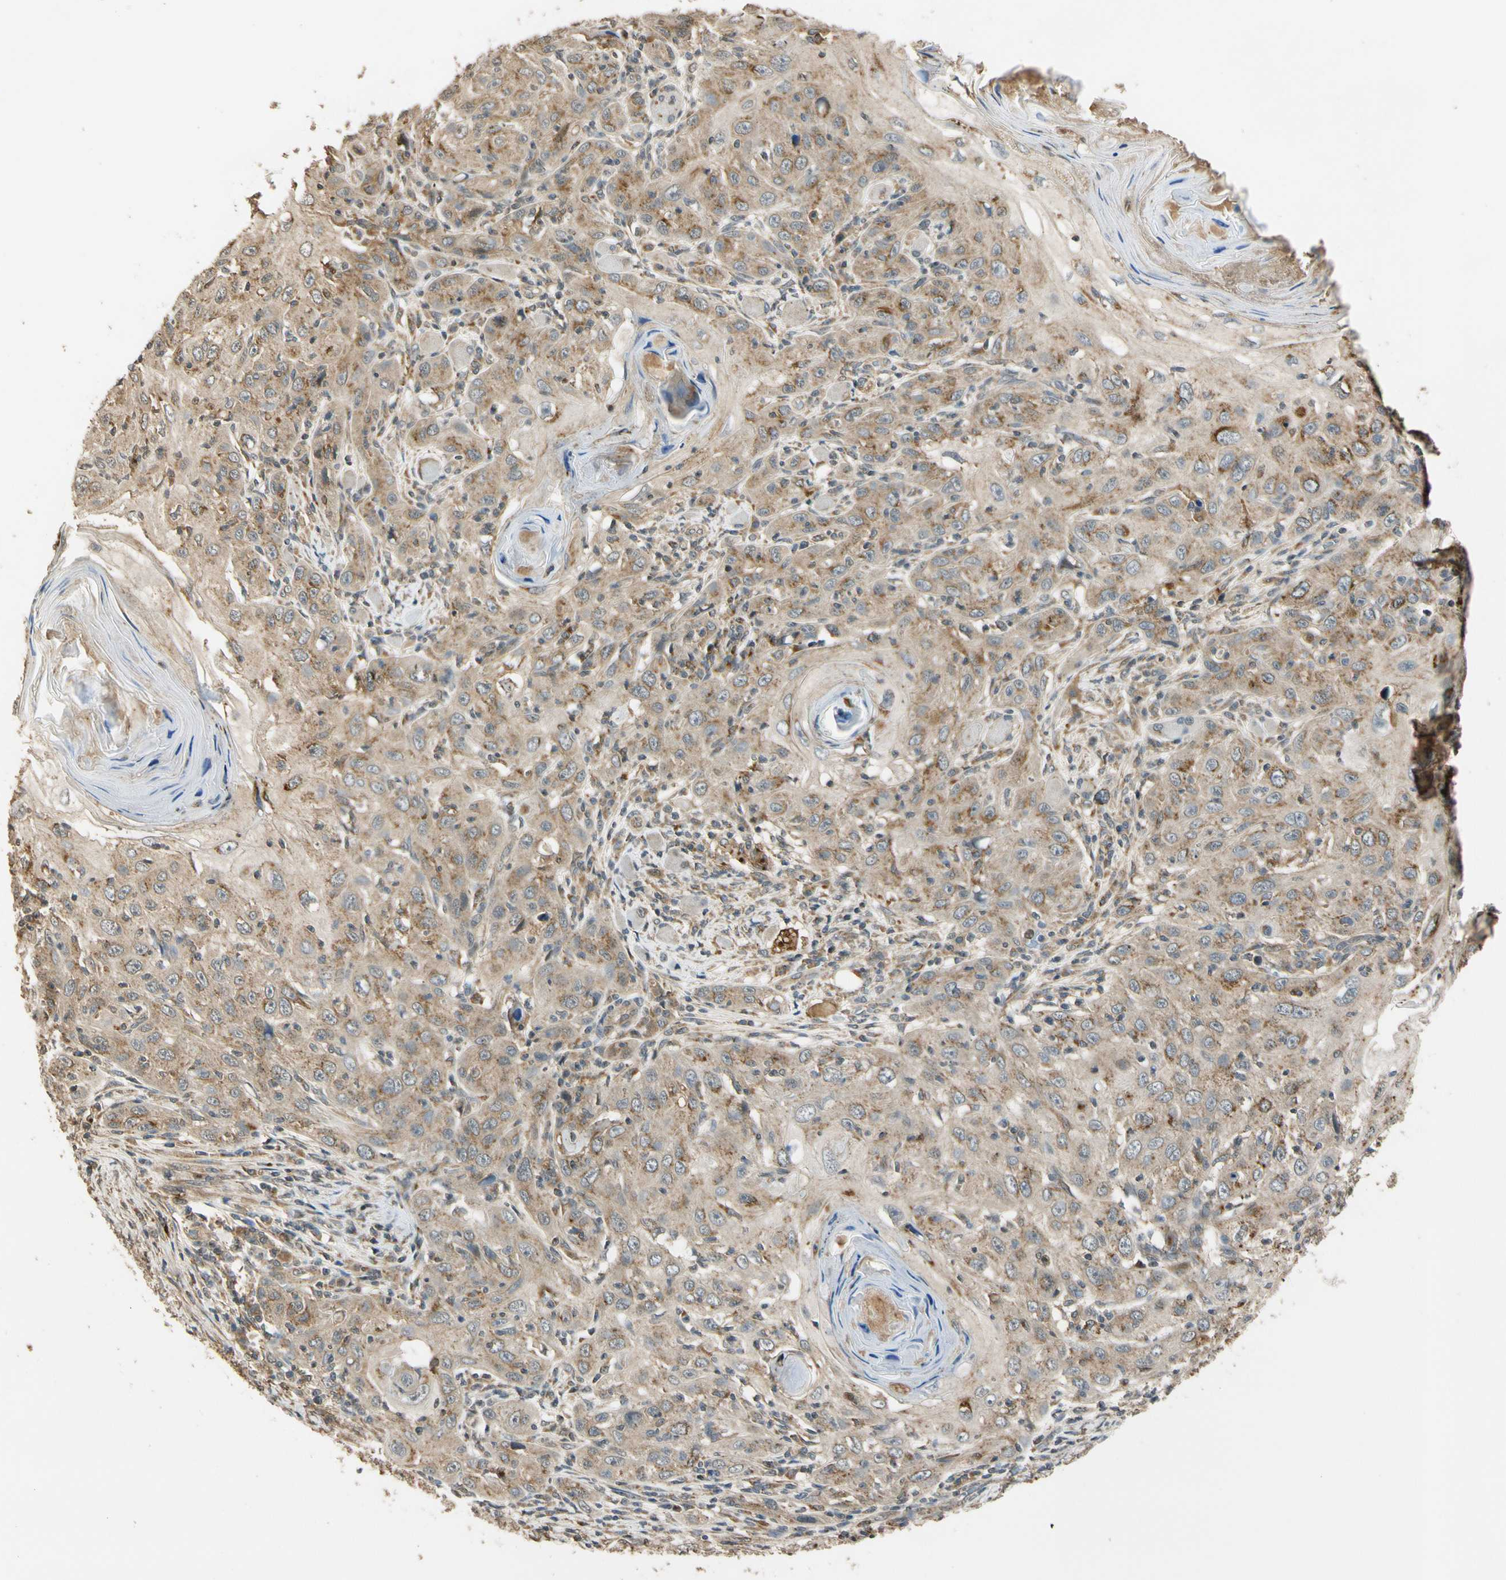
{"staining": {"intensity": "weak", "quantity": ">75%", "location": "cytoplasmic/membranous"}, "tissue": "skin cancer", "cell_type": "Tumor cells", "image_type": "cancer", "snomed": [{"axis": "morphology", "description": "Squamous cell carcinoma, NOS"}, {"axis": "topography", "description": "Skin"}], "caption": "Skin cancer stained with IHC displays weak cytoplasmic/membranous staining in about >75% of tumor cells.", "gene": "LAMTOR1", "patient": {"sex": "female", "age": 88}}